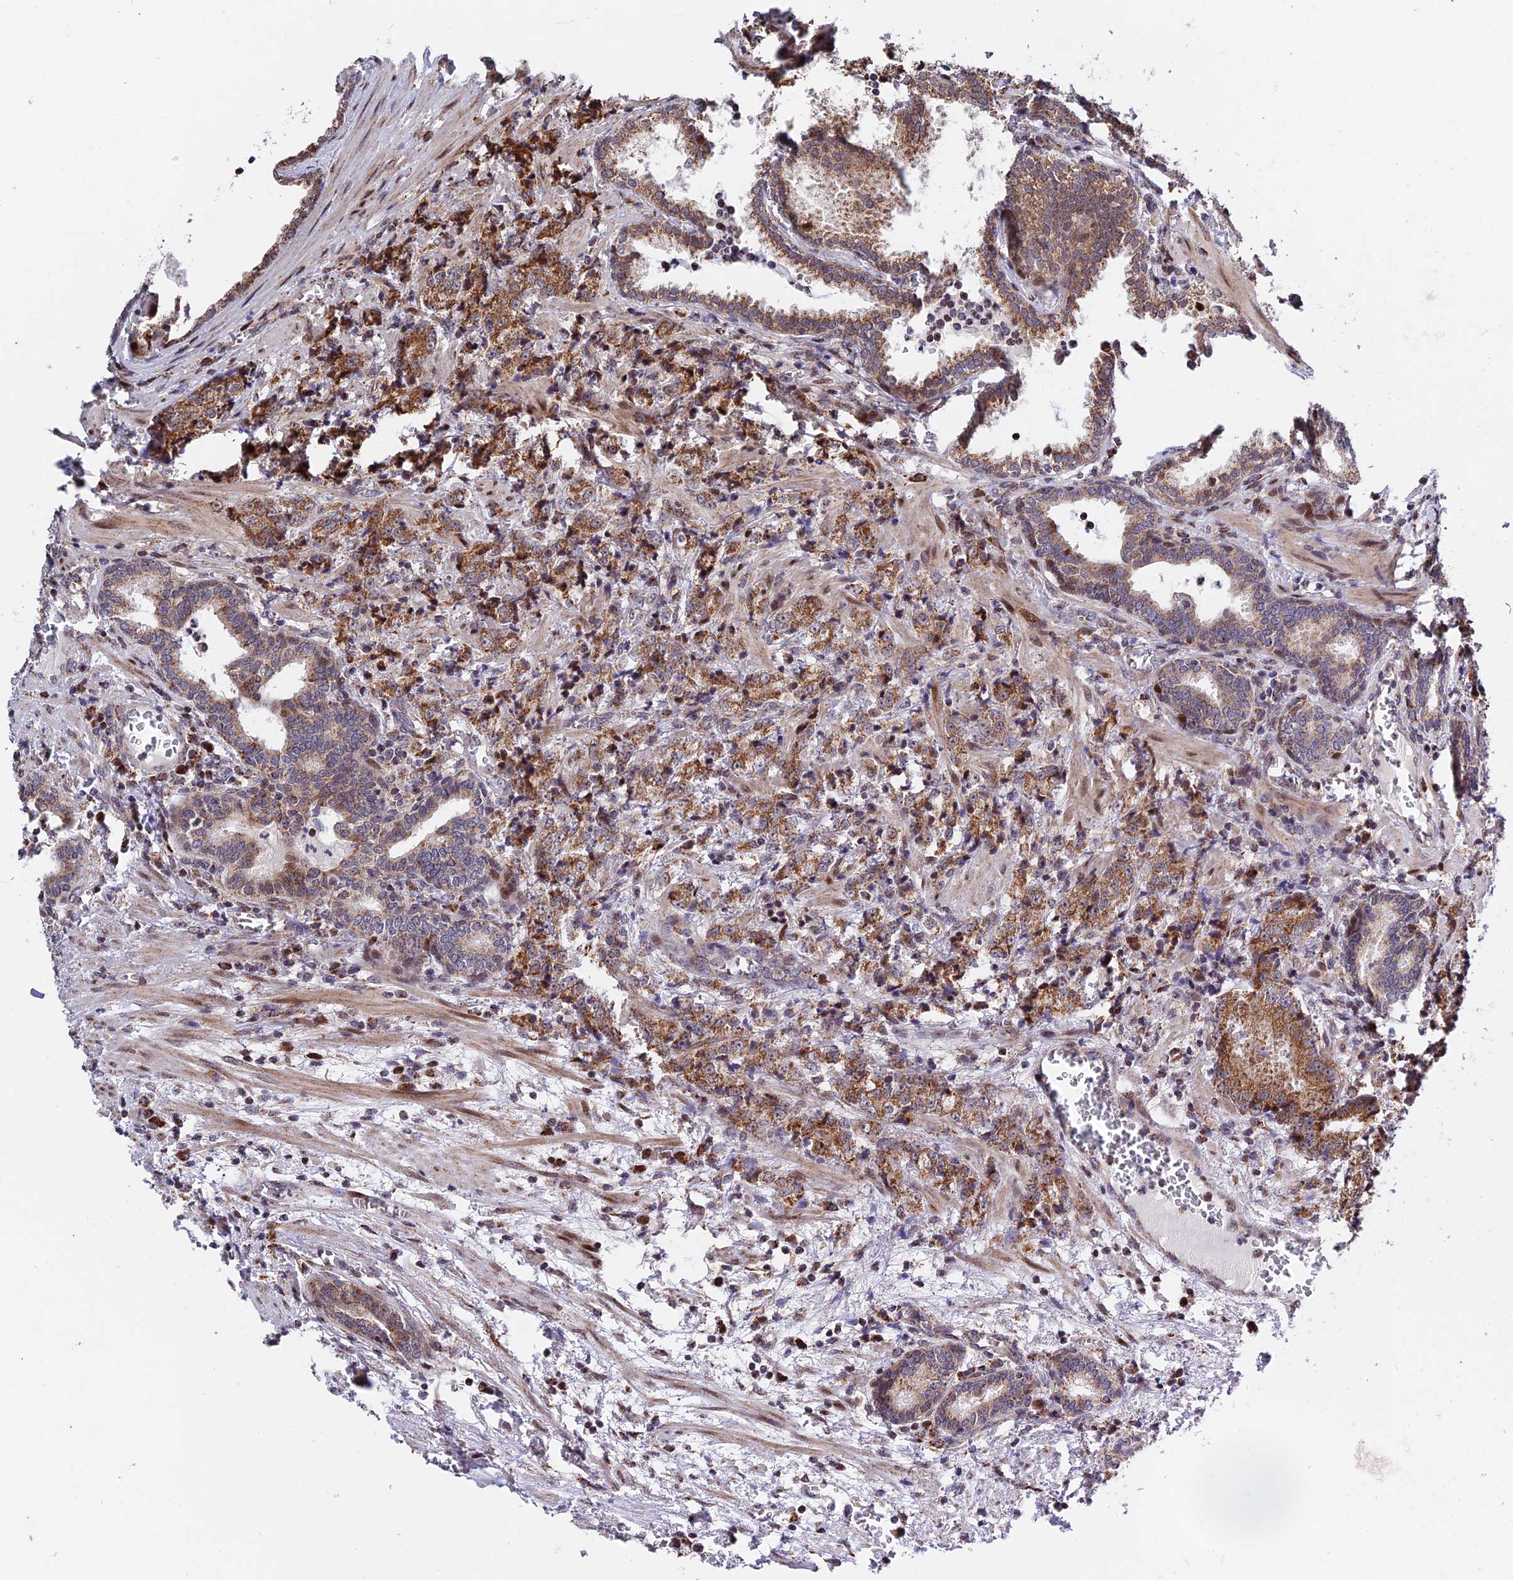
{"staining": {"intensity": "moderate", "quantity": ">75%", "location": "cytoplasmic/membranous"}, "tissue": "prostate cancer", "cell_type": "Tumor cells", "image_type": "cancer", "snomed": [{"axis": "morphology", "description": "Adenocarcinoma, High grade"}, {"axis": "topography", "description": "Prostate"}], "caption": "Protein staining of prostate cancer tissue displays moderate cytoplasmic/membranous positivity in approximately >75% of tumor cells.", "gene": "FAM174C", "patient": {"sex": "male", "age": 69}}